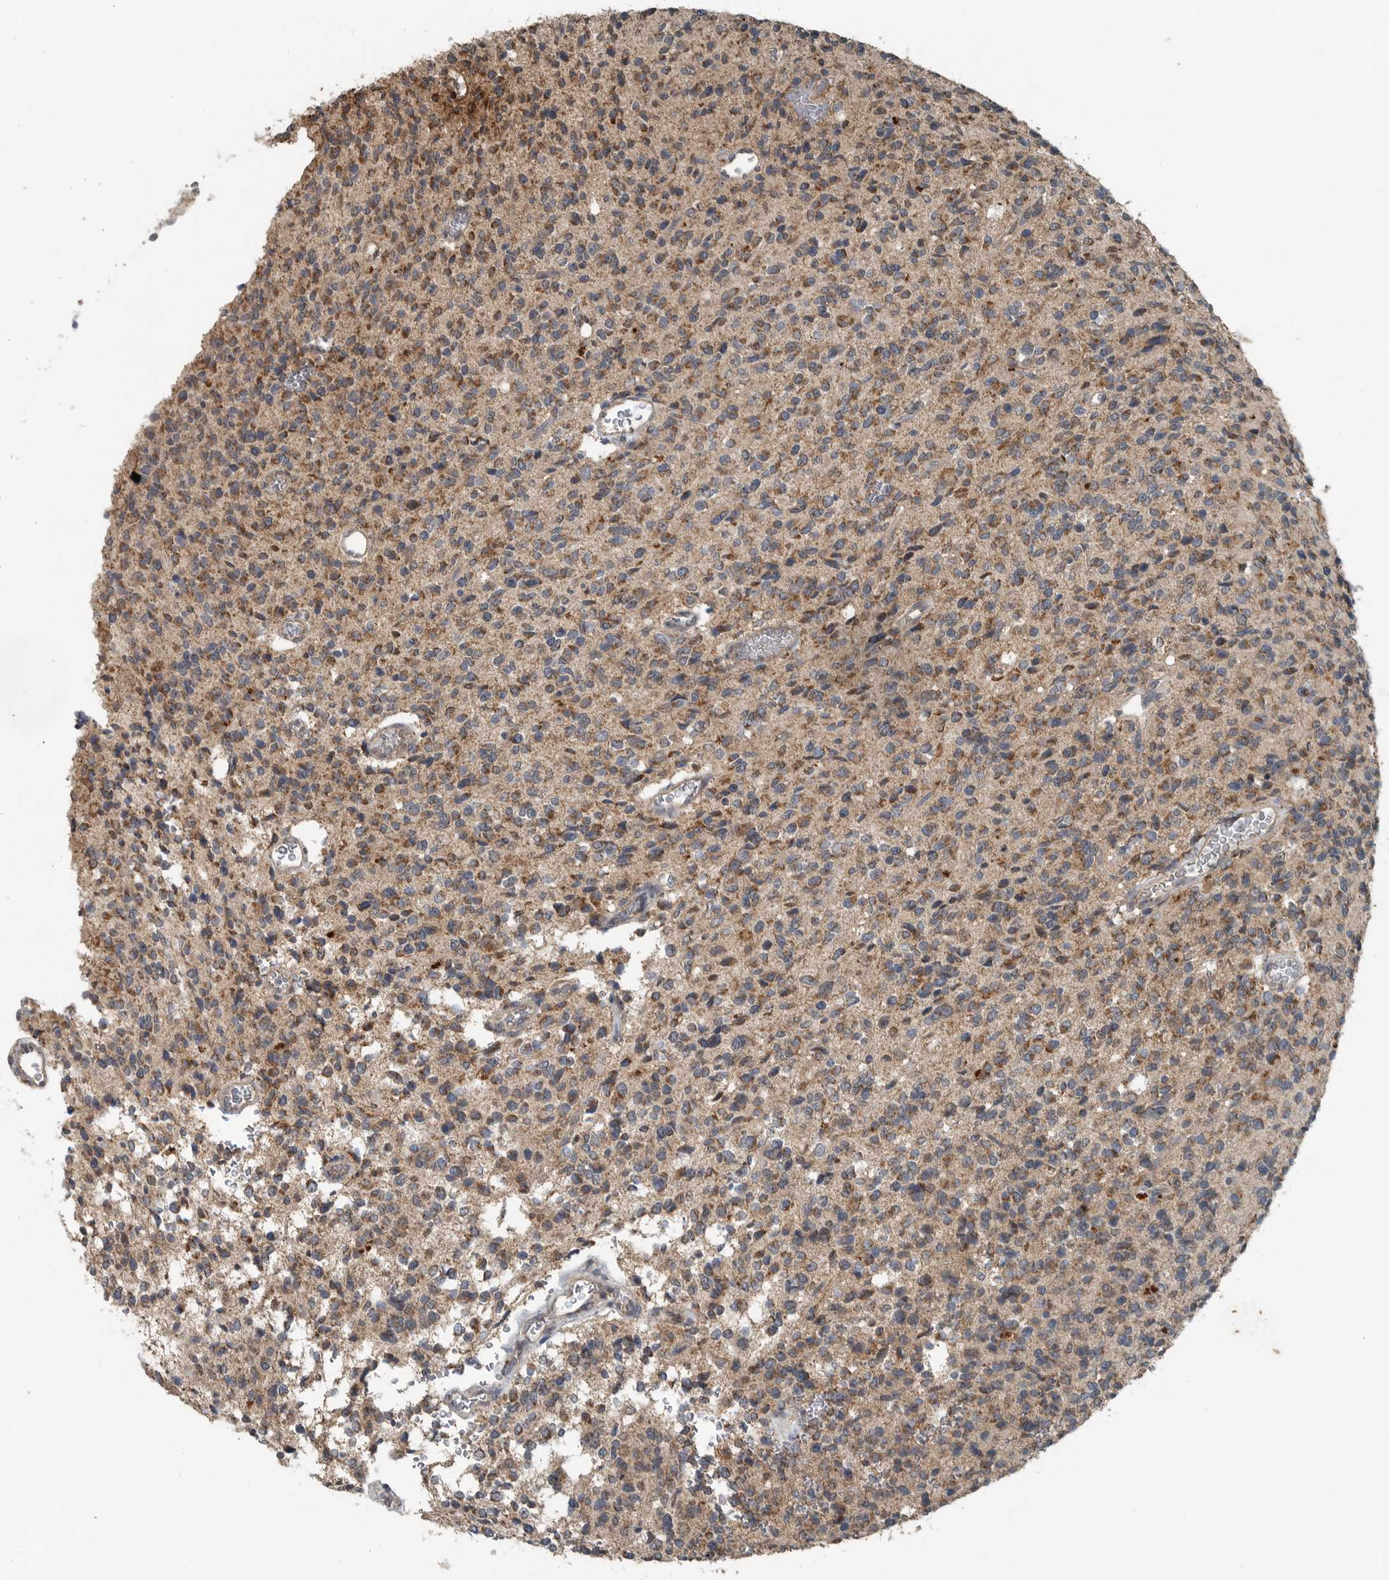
{"staining": {"intensity": "moderate", "quantity": ">75%", "location": "cytoplasmic/membranous"}, "tissue": "glioma", "cell_type": "Tumor cells", "image_type": "cancer", "snomed": [{"axis": "morphology", "description": "Glioma, malignant, High grade"}, {"axis": "topography", "description": "Brain"}], "caption": "Glioma was stained to show a protein in brown. There is medium levels of moderate cytoplasmic/membranous positivity in approximately >75% of tumor cells. The staining was performed using DAB to visualize the protein expression in brown, while the nuclei were stained in blue with hematoxylin (Magnification: 20x).", "gene": "IL6ST", "patient": {"sex": "male", "age": 34}}